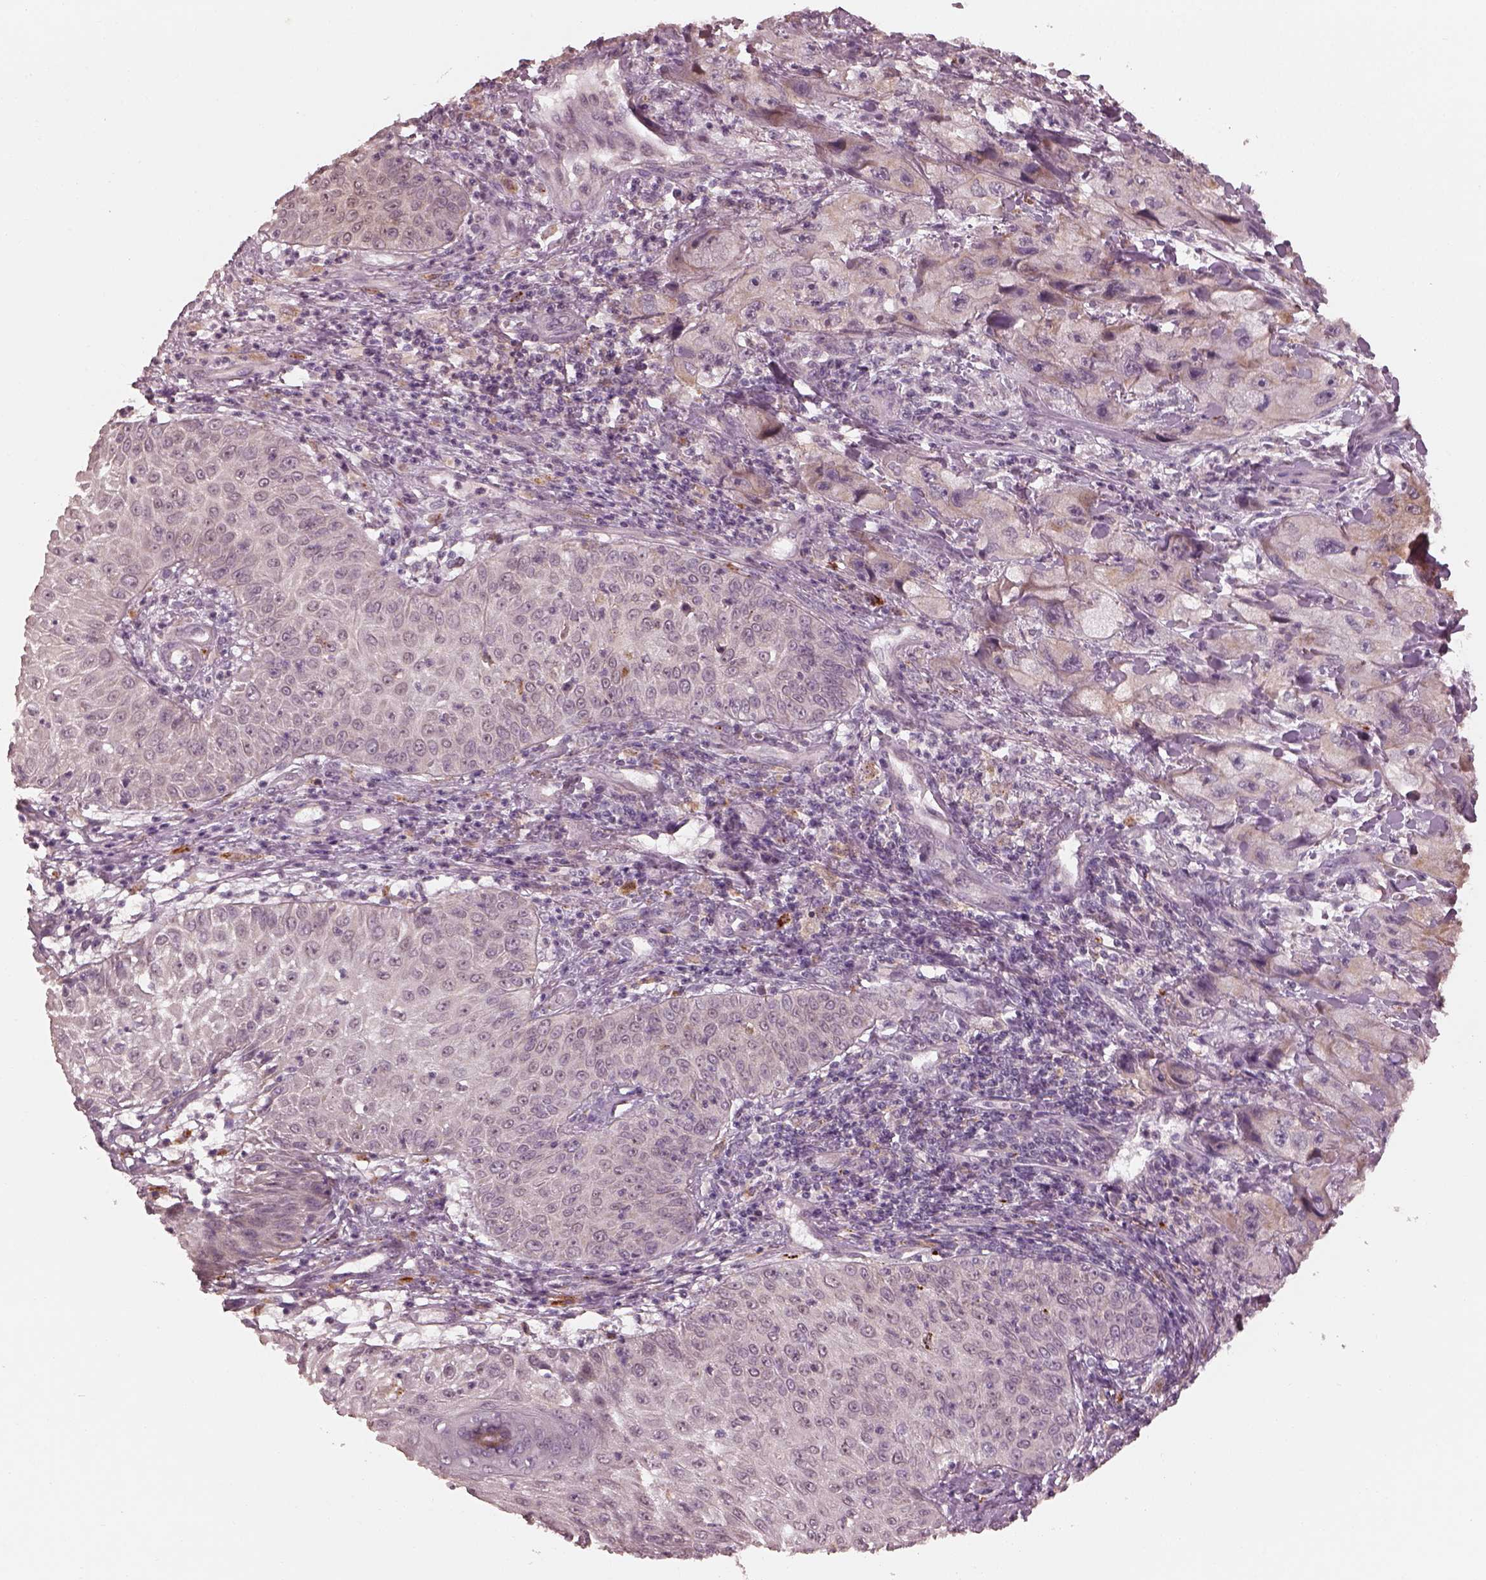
{"staining": {"intensity": "negative", "quantity": "none", "location": "none"}, "tissue": "skin cancer", "cell_type": "Tumor cells", "image_type": "cancer", "snomed": [{"axis": "morphology", "description": "Squamous cell carcinoma, NOS"}, {"axis": "topography", "description": "Skin"}, {"axis": "topography", "description": "Subcutis"}], "caption": "IHC photomicrograph of neoplastic tissue: skin cancer stained with DAB displays no significant protein staining in tumor cells.", "gene": "SLC25A46", "patient": {"sex": "male", "age": 73}}